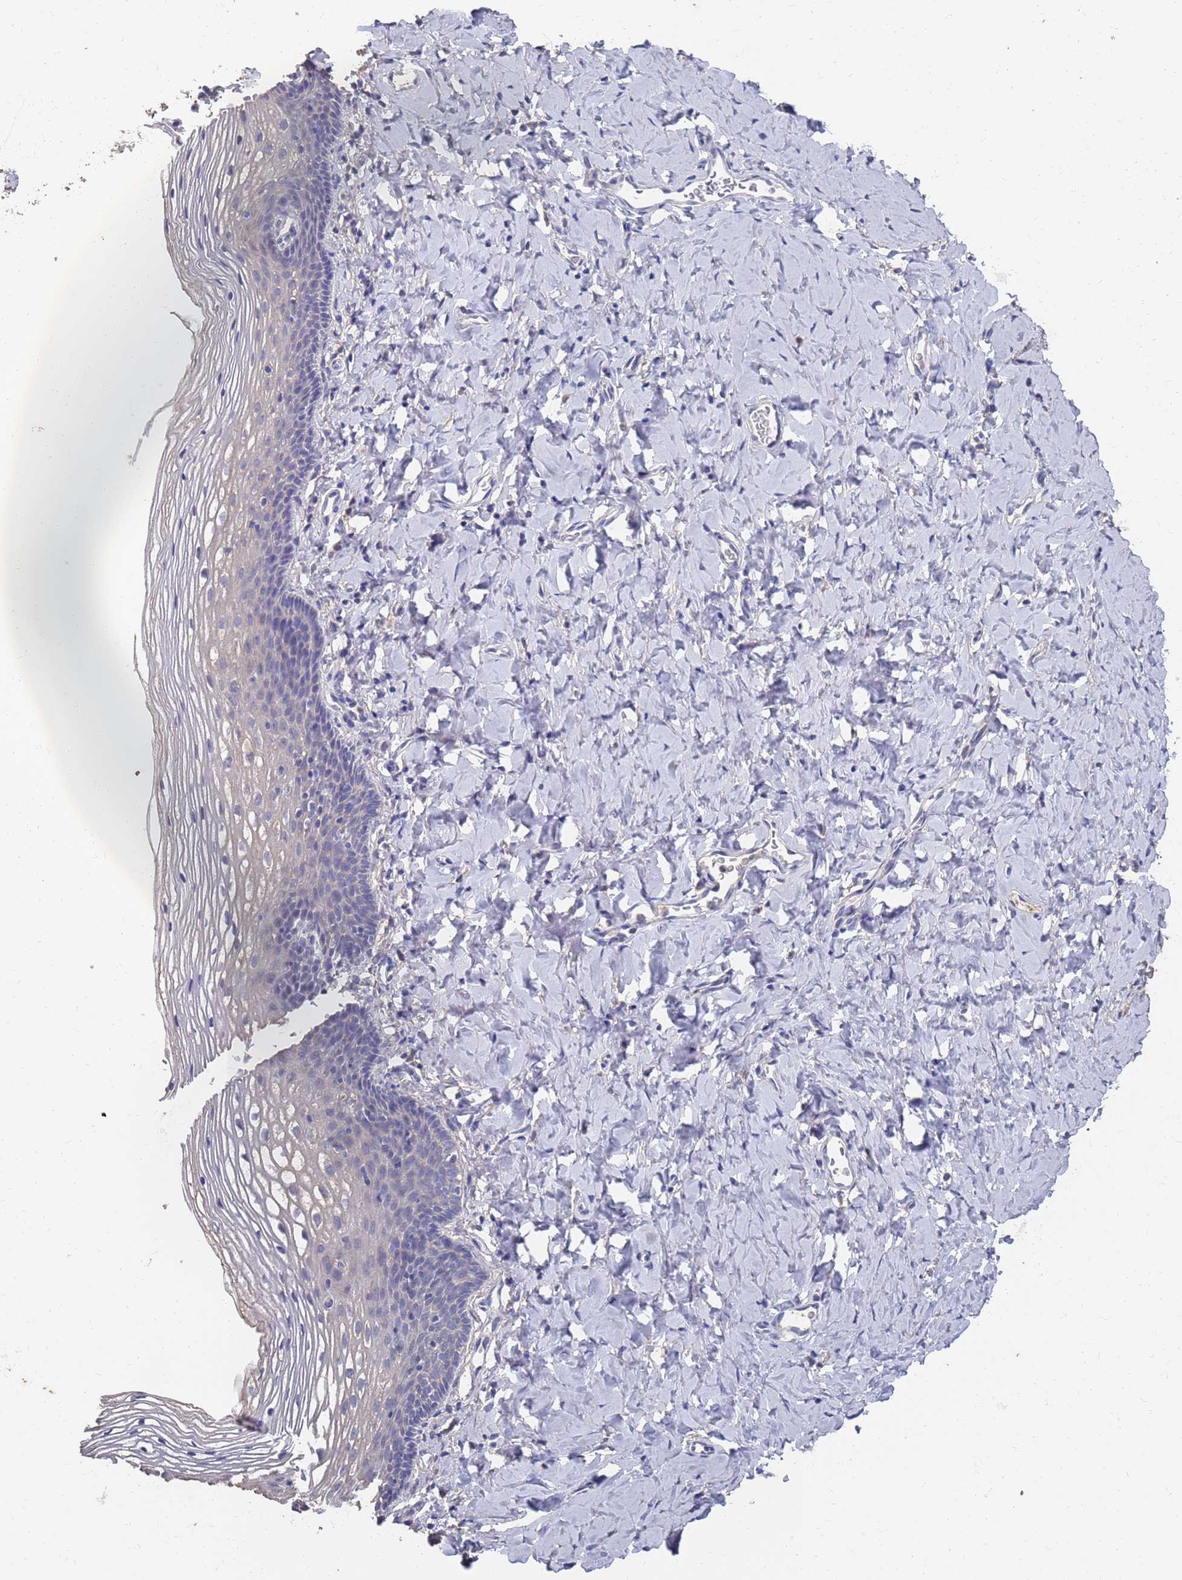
{"staining": {"intensity": "weak", "quantity": "<25%", "location": "cytoplasmic/membranous"}, "tissue": "vagina", "cell_type": "Squamous epithelial cells", "image_type": "normal", "snomed": [{"axis": "morphology", "description": "Normal tissue, NOS"}, {"axis": "topography", "description": "Vagina"}], "caption": "Immunohistochemistry (IHC) histopathology image of unremarkable vagina stained for a protein (brown), which reveals no positivity in squamous epithelial cells.", "gene": "BTBD18", "patient": {"sex": "female", "age": 60}}